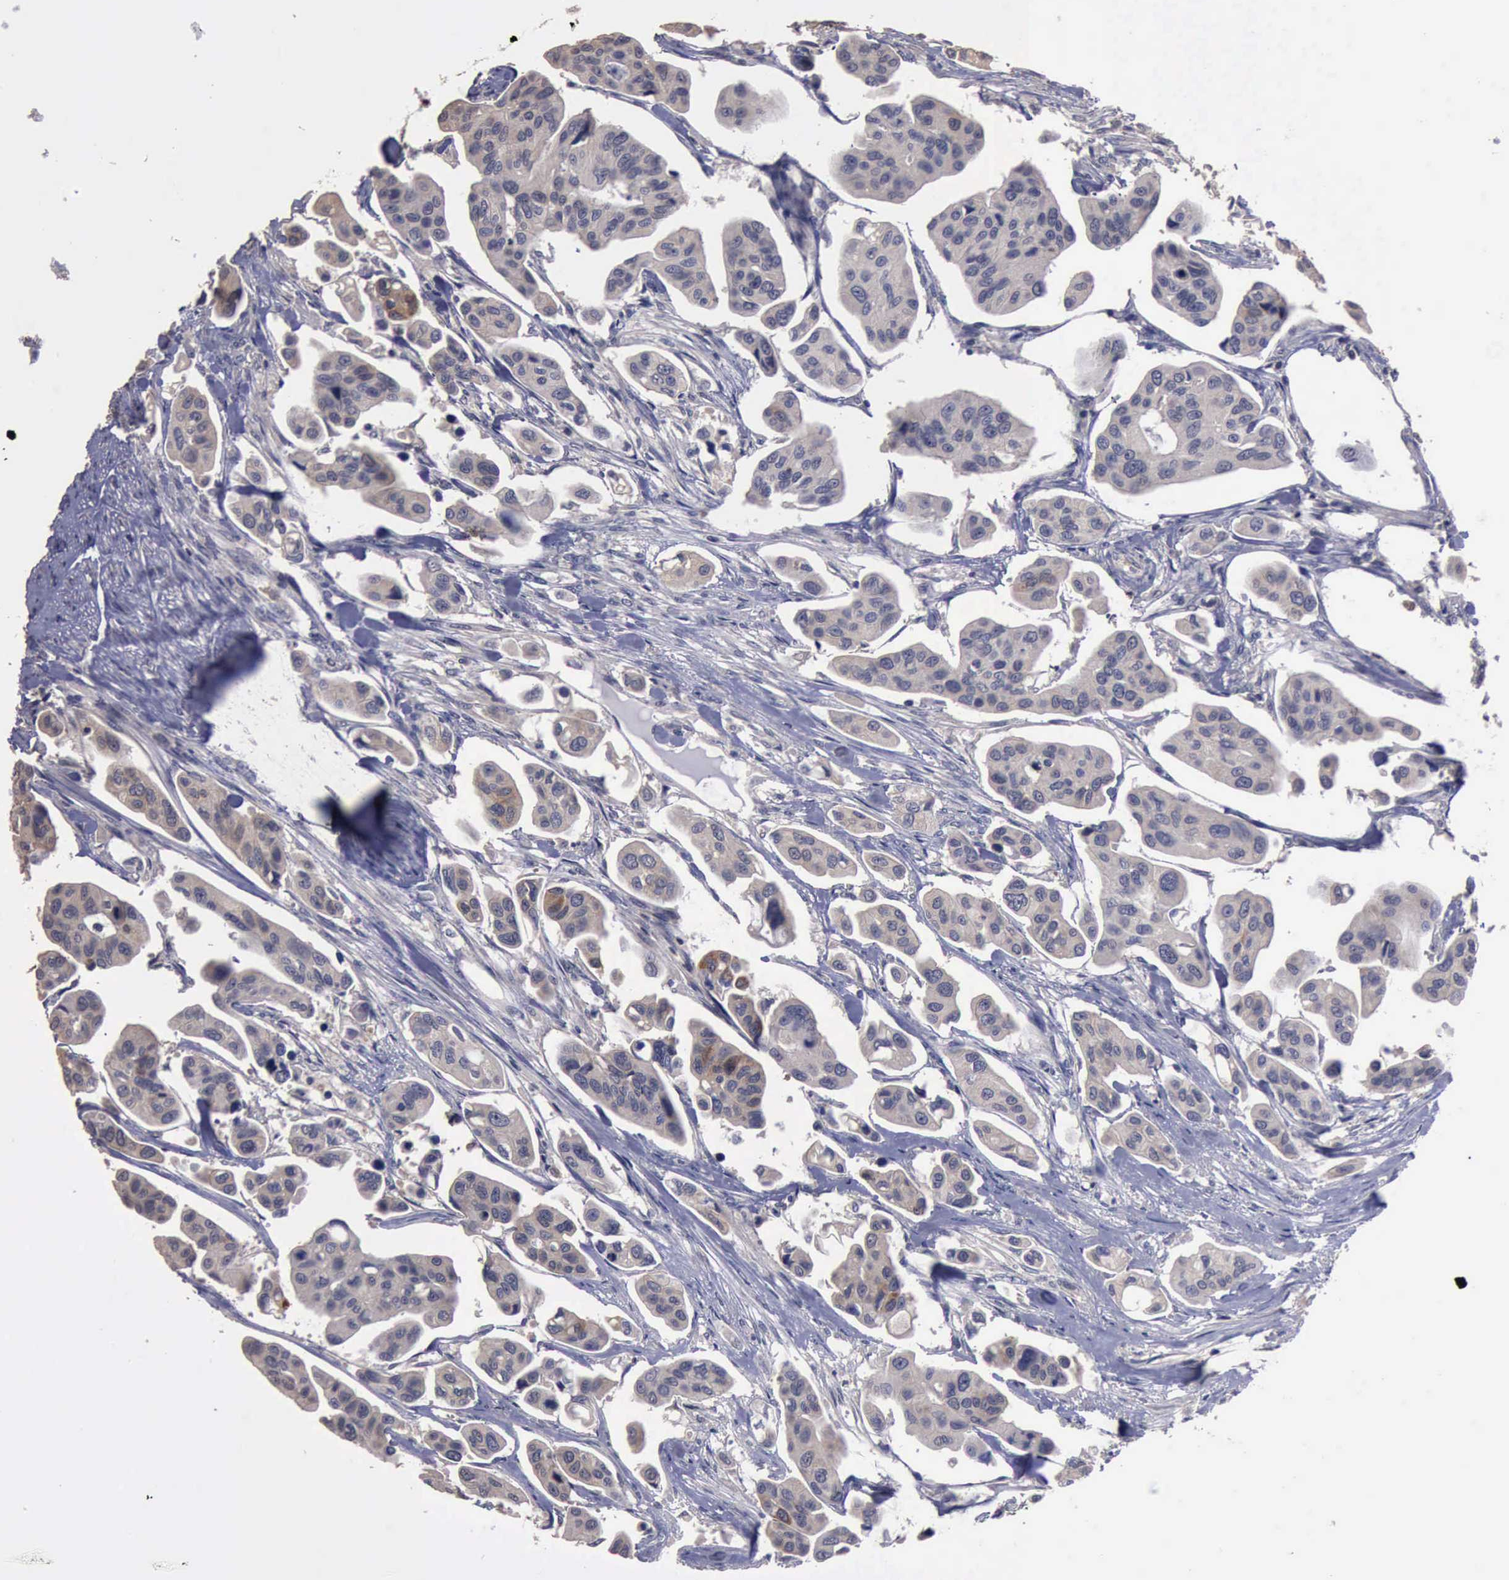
{"staining": {"intensity": "weak", "quantity": "25%-75%", "location": "cytoplasmic/membranous"}, "tissue": "urothelial cancer", "cell_type": "Tumor cells", "image_type": "cancer", "snomed": [{"axis": "morphology", "description": "Adenocarcinoma, NOS"}, {"axis": "topography", "description": "Urinary bladder"}], "caption": "DAB immunohistochemical staining of adenocarcinoma reveals weak cytoplasmic/membranous protein positivity in about 25%-75% of tumor cells. (brown staining indicates protein expression, while blue staining denotes nuclei).", "gene": "CRKL", "patient": {"sex": "male", "age": 61}}